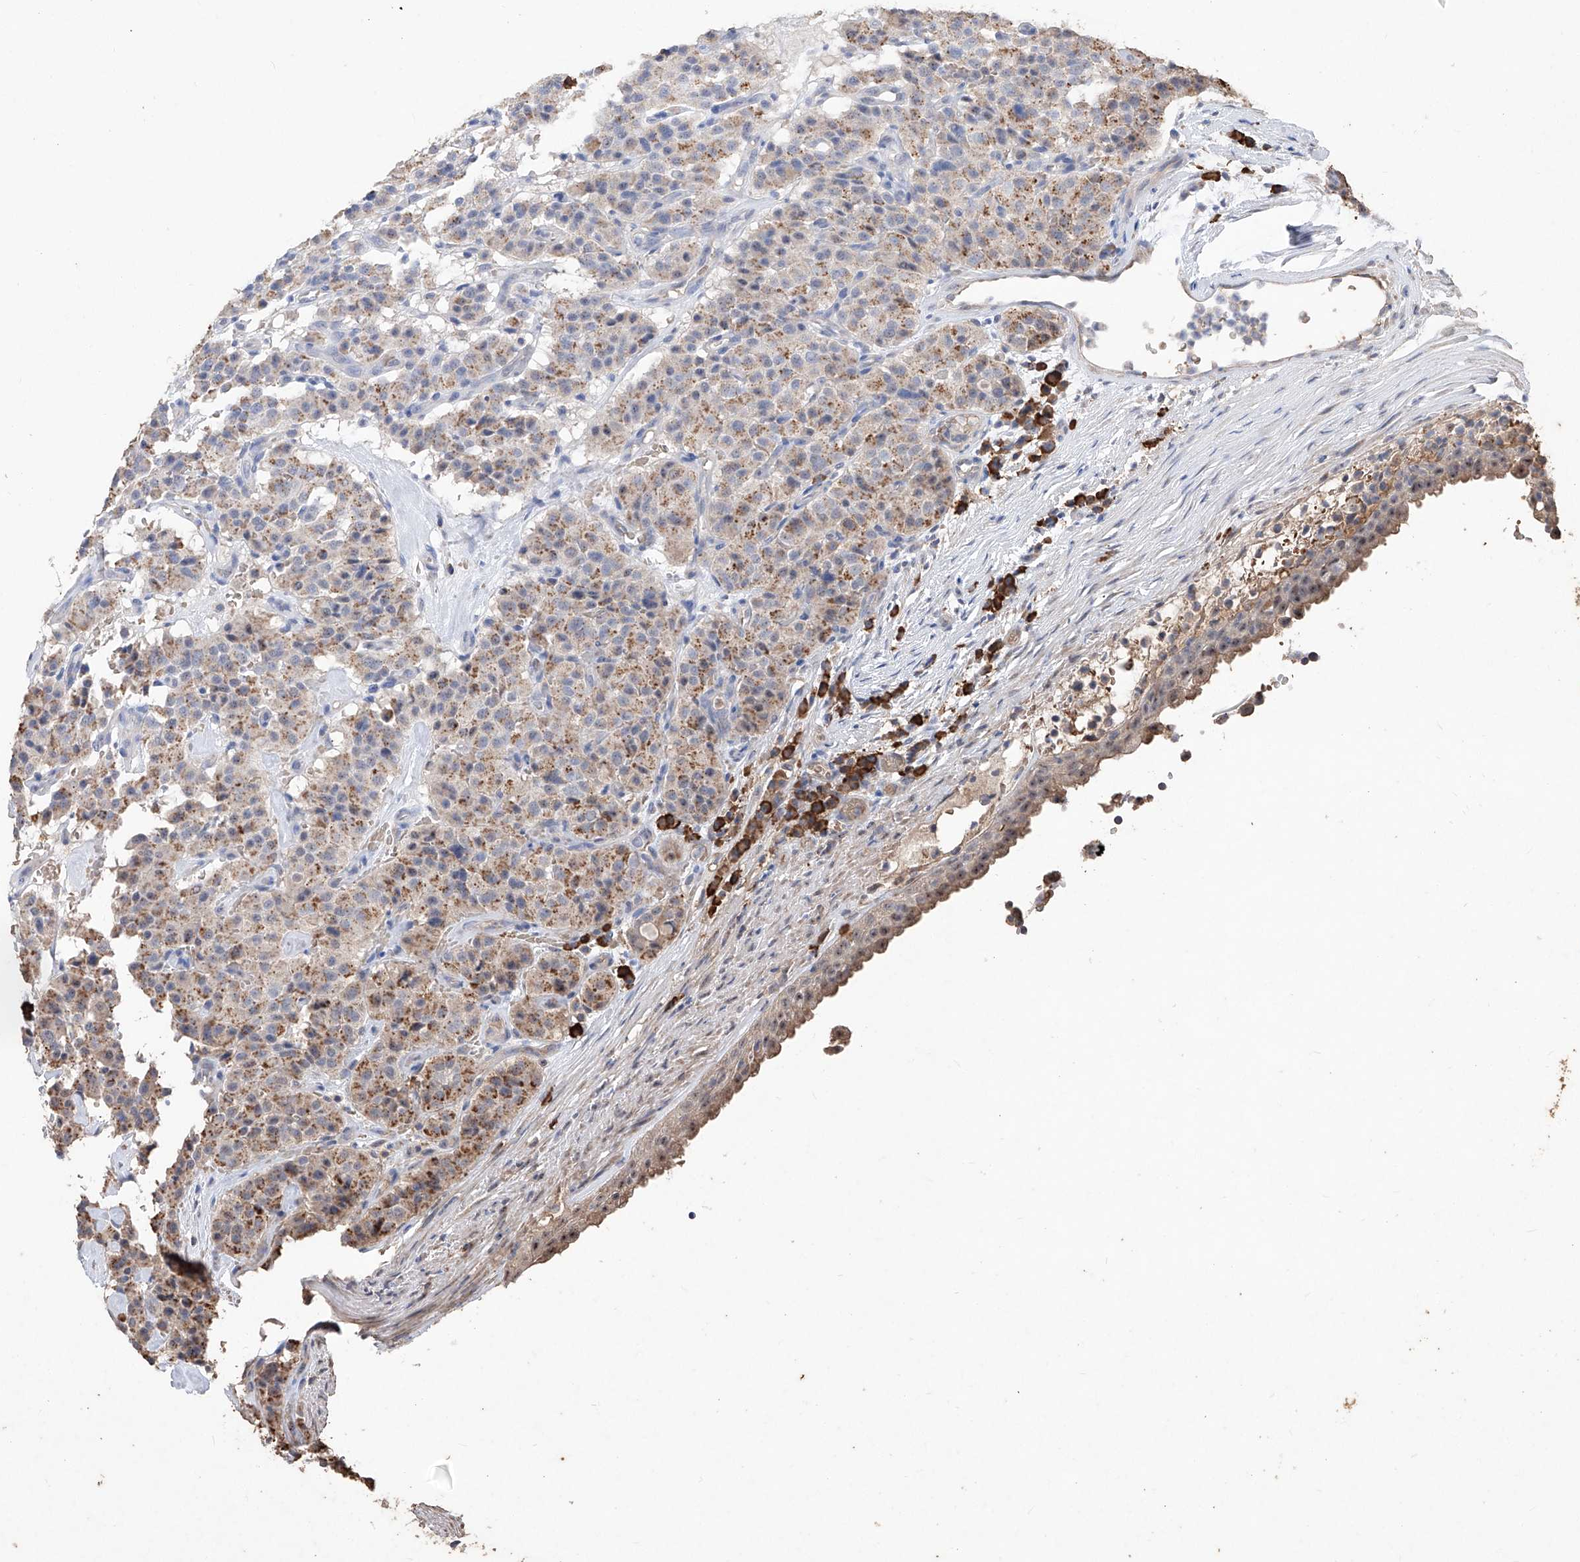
{"staining": {"intensity": "moderate", "quantity": ">75%", "location": "cytoplasmic/membranous"}, "tissue": "carcinoid", "cell_type": "Tumor cells", "image_type": "cancer", "snomed": [{"axis": "morphology", "description": "Carcinoid, malignant, NOS"}, {"axis": "topography", "description": "Lung"}], "caption": "This is an image of IHC staining of carcinoid (malignant), which shows moderate expression in the cytoplasmic/membranous of tumor cells.", "gene": "EML1", "patient": {"sex": "male", "age": 30}}